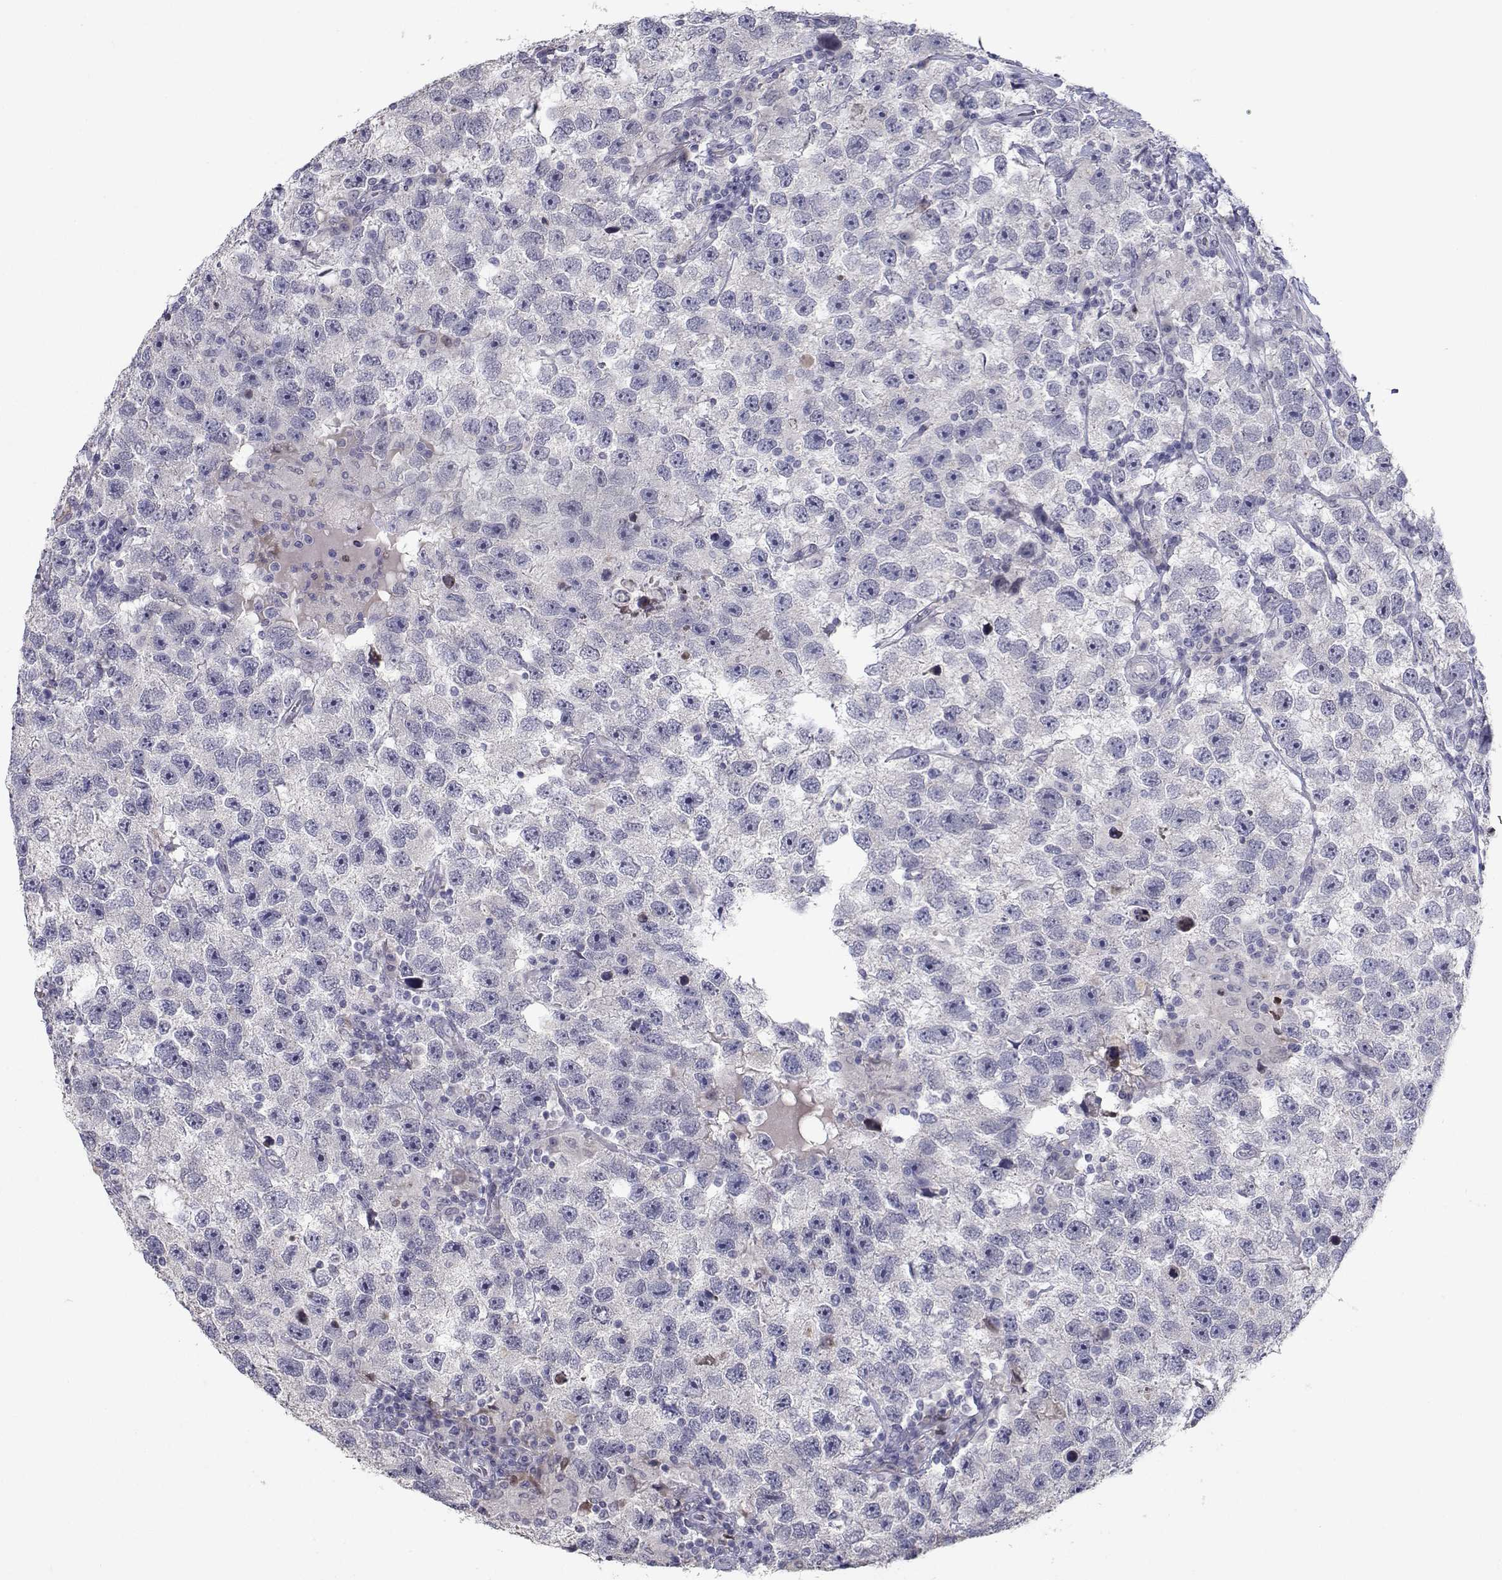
{"staining": {"intensity": "negative", "quantity": "none", "location": "none"}, "tissue": "testis cancer", "cell_type": "Tumor cells", "image_type": "cancer", "snomed": [{"axis": "morphology", "description": "Seminoma, NOS"}, {"axis": "topography", "description": "Testis"}], "caption": "High magnification brightfield microscopy of testis seminoma stained with DAB (brown) and counterstained with hematoxylin (blue): tumor cells show no significant positivity. (DAB (3,3'-diaminobenzidine) IHC, high magnification).", "gene": "RBPJL", "patient": {"sex": "male", "age": 26}}